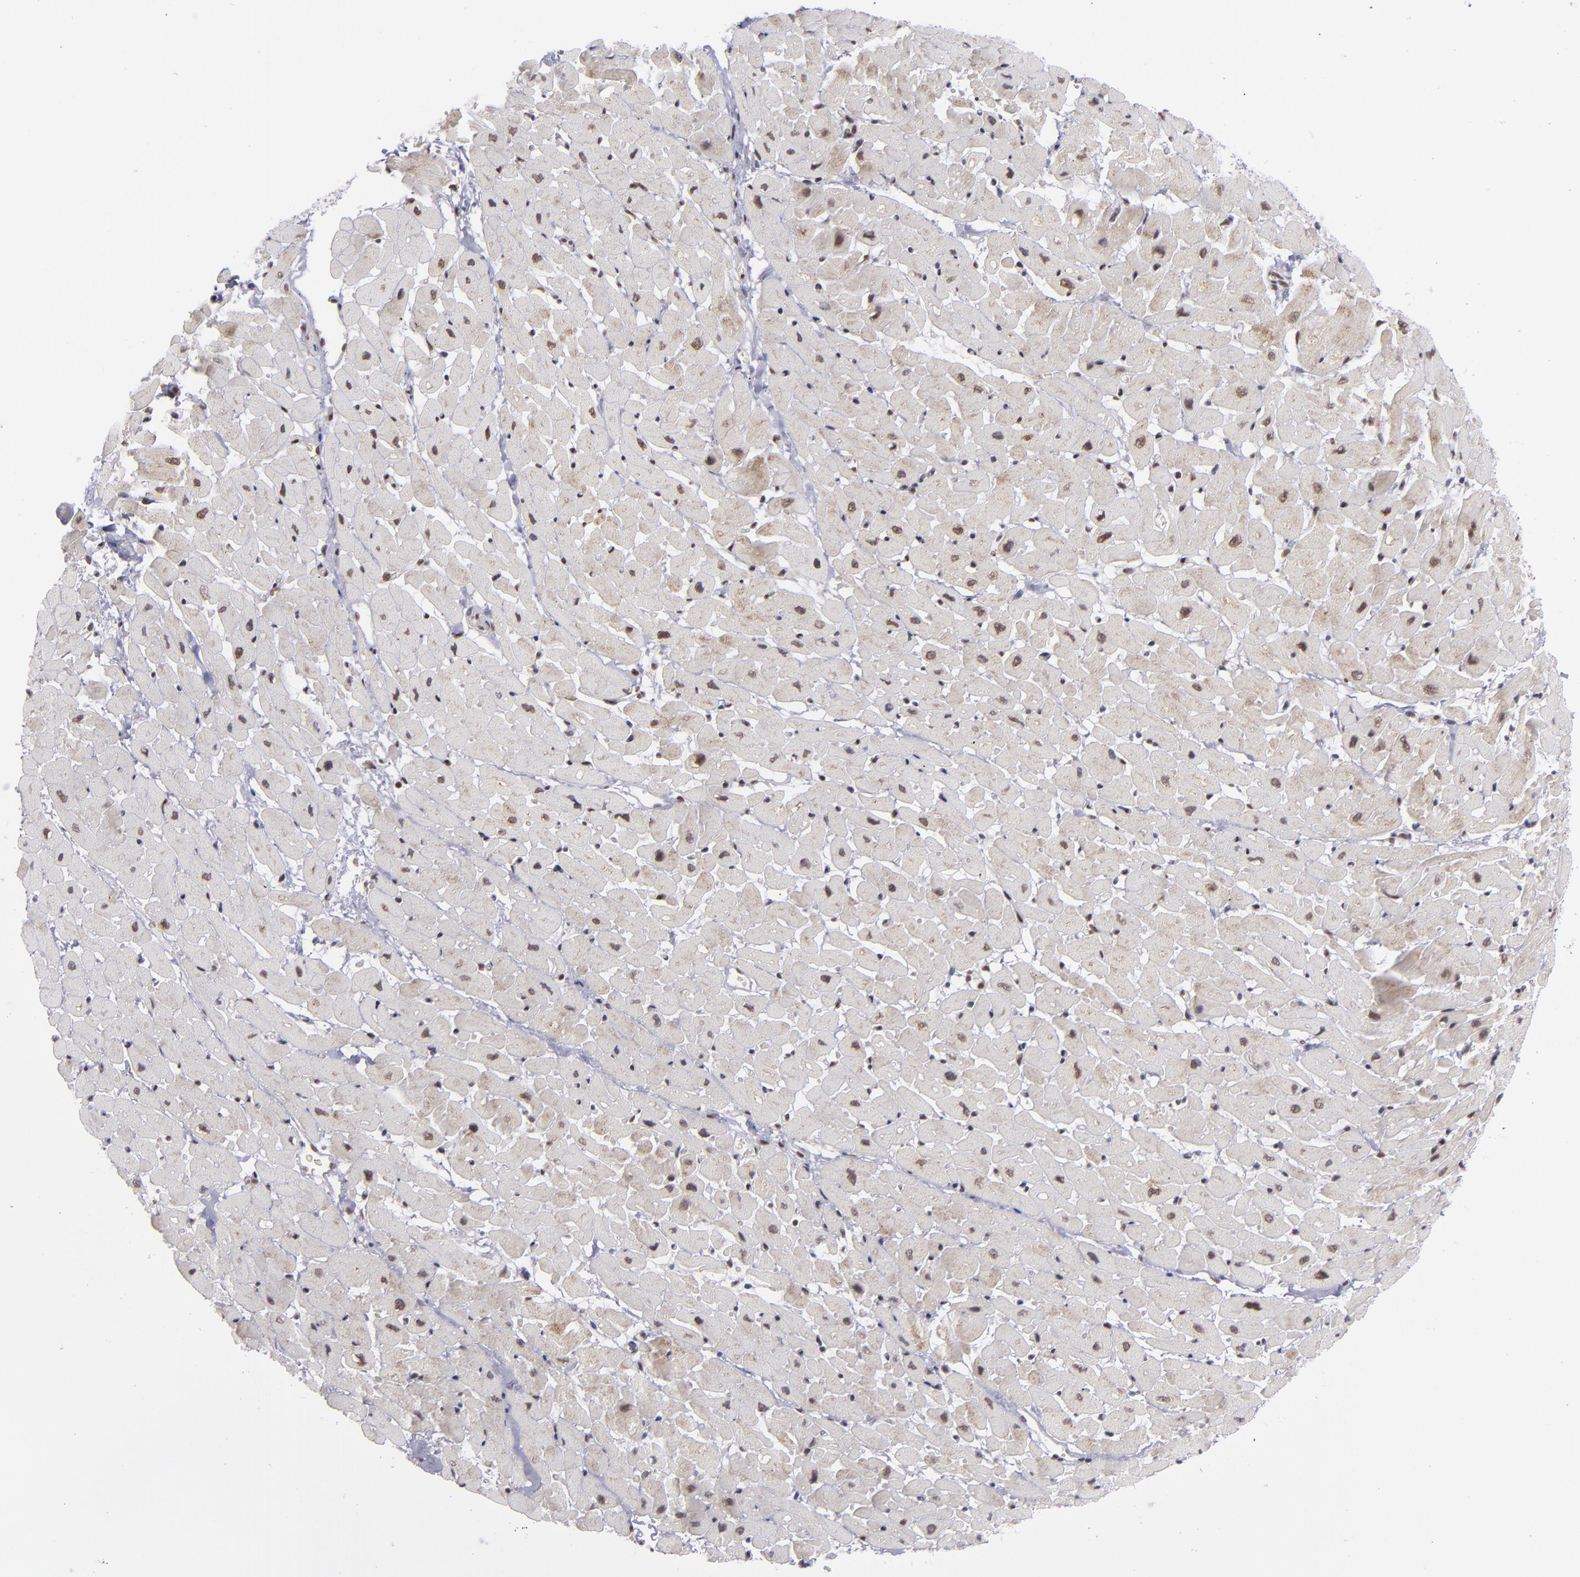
{"staining": {"intensity": "weak", "quantity": "25%-75%", "location": "nuclear"}, "tissue": "heart muscle", "cell_type": "Cardiomyocytes", "image_type": "normal", "snomed": [{"axis": "morphology", "description": "Normal tissue, NOS"}, {"axis": "topography", "description": "Heart"}], "caption": "IHC (DAB (3,3'-diaminobenzidine)) staining of unremarkable heart muscle shows weak nuclear protein expression in approximately 25%-75% of cardiomyocytes.", "gene": "MLLT3", "patient": {"sex": "male", "age": 45}}